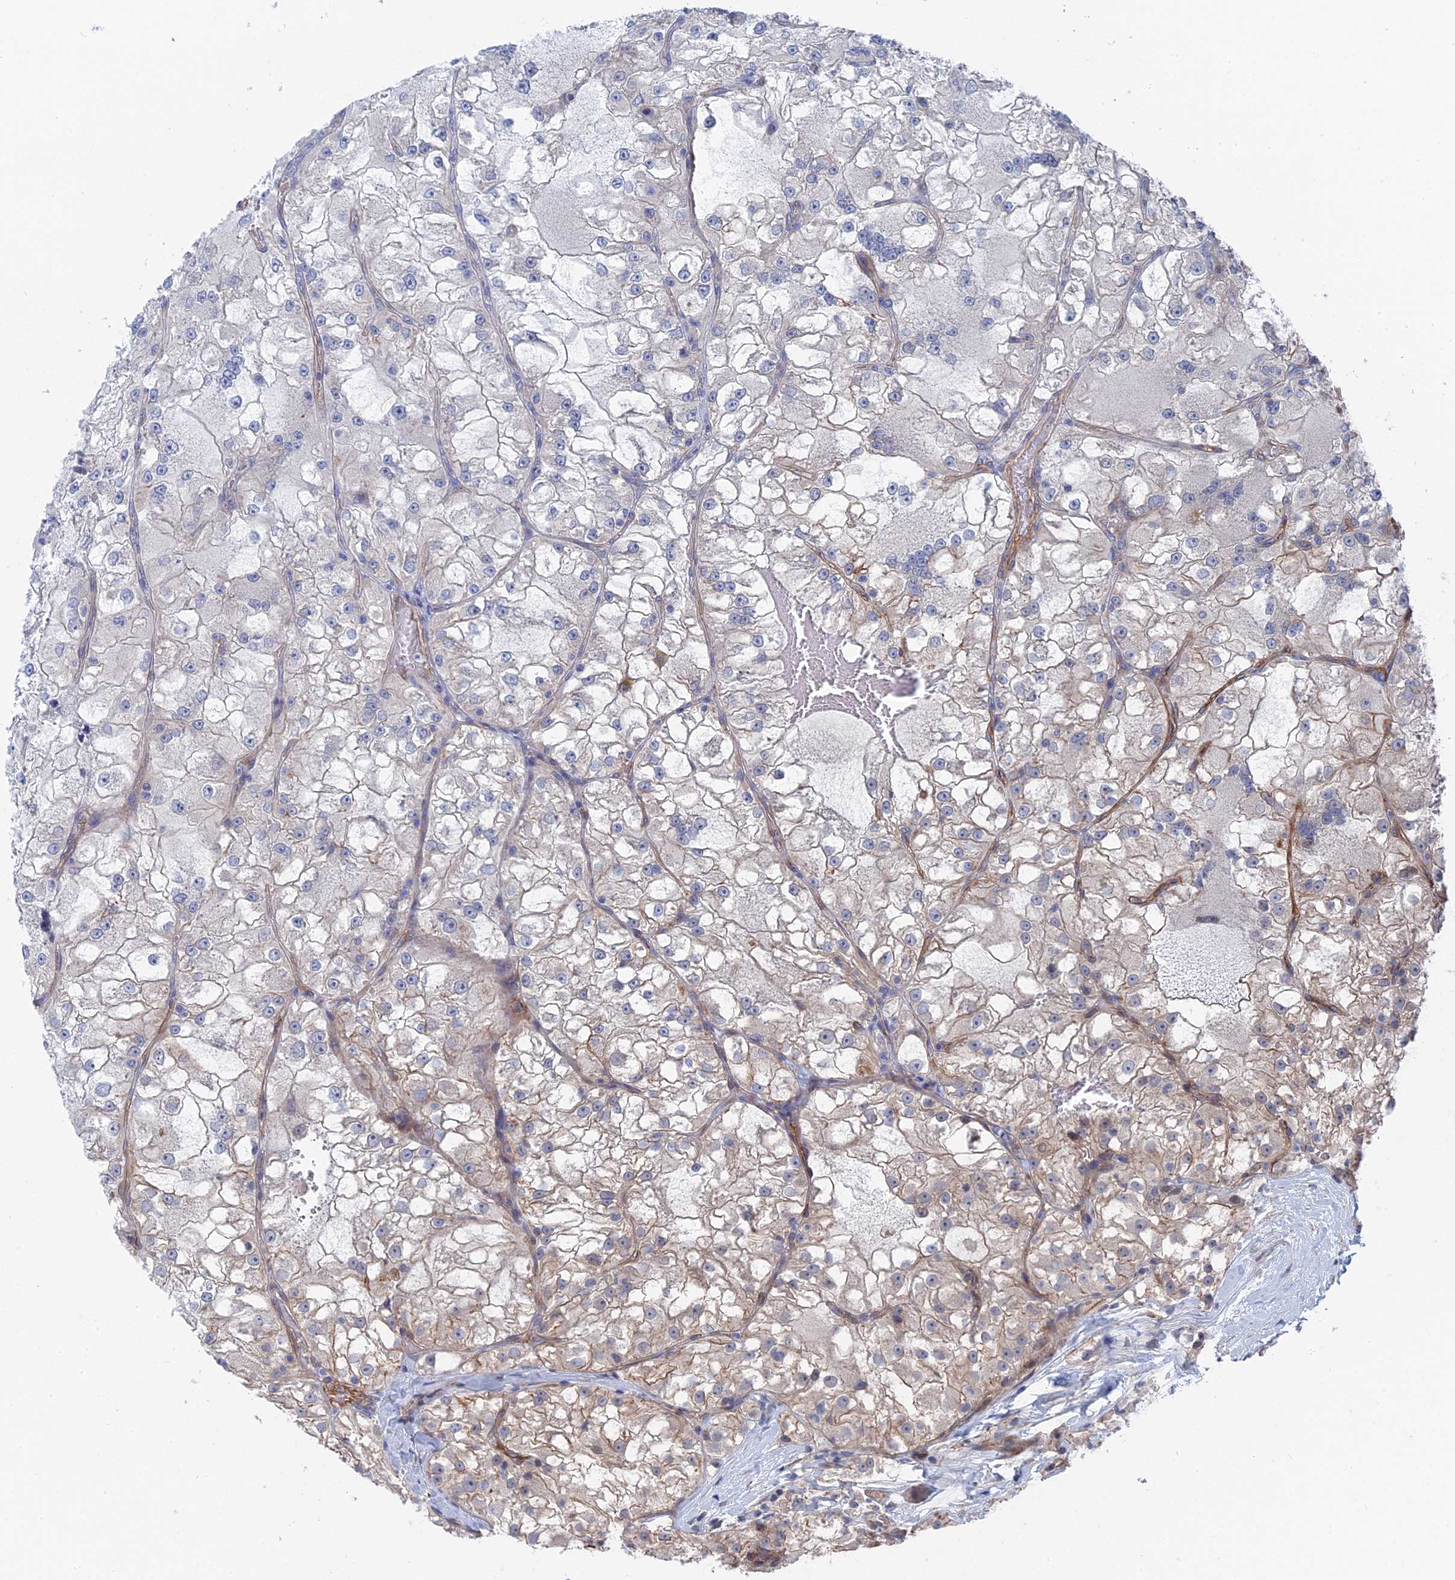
{"staining": {"intensity": "negative", "quantity": "none", "location": "none"}, "tissue": "renal cancer", "cell_type": "Tumor cells", "image_type": "cancer", "snomed": [{"axis": "morphology", "description": "Adenocarcinoma, NOS"}, {"axis": "topography", "description": "Kidney"}], "caption": "The immunohistochemistry (IHC) photomicrograph has no significant positivity in tumor cells of renal cancer (adenocarcinoma) tissue.", "gene": "MTHFSD", "patient": {"sex": "female", "age": 72}}